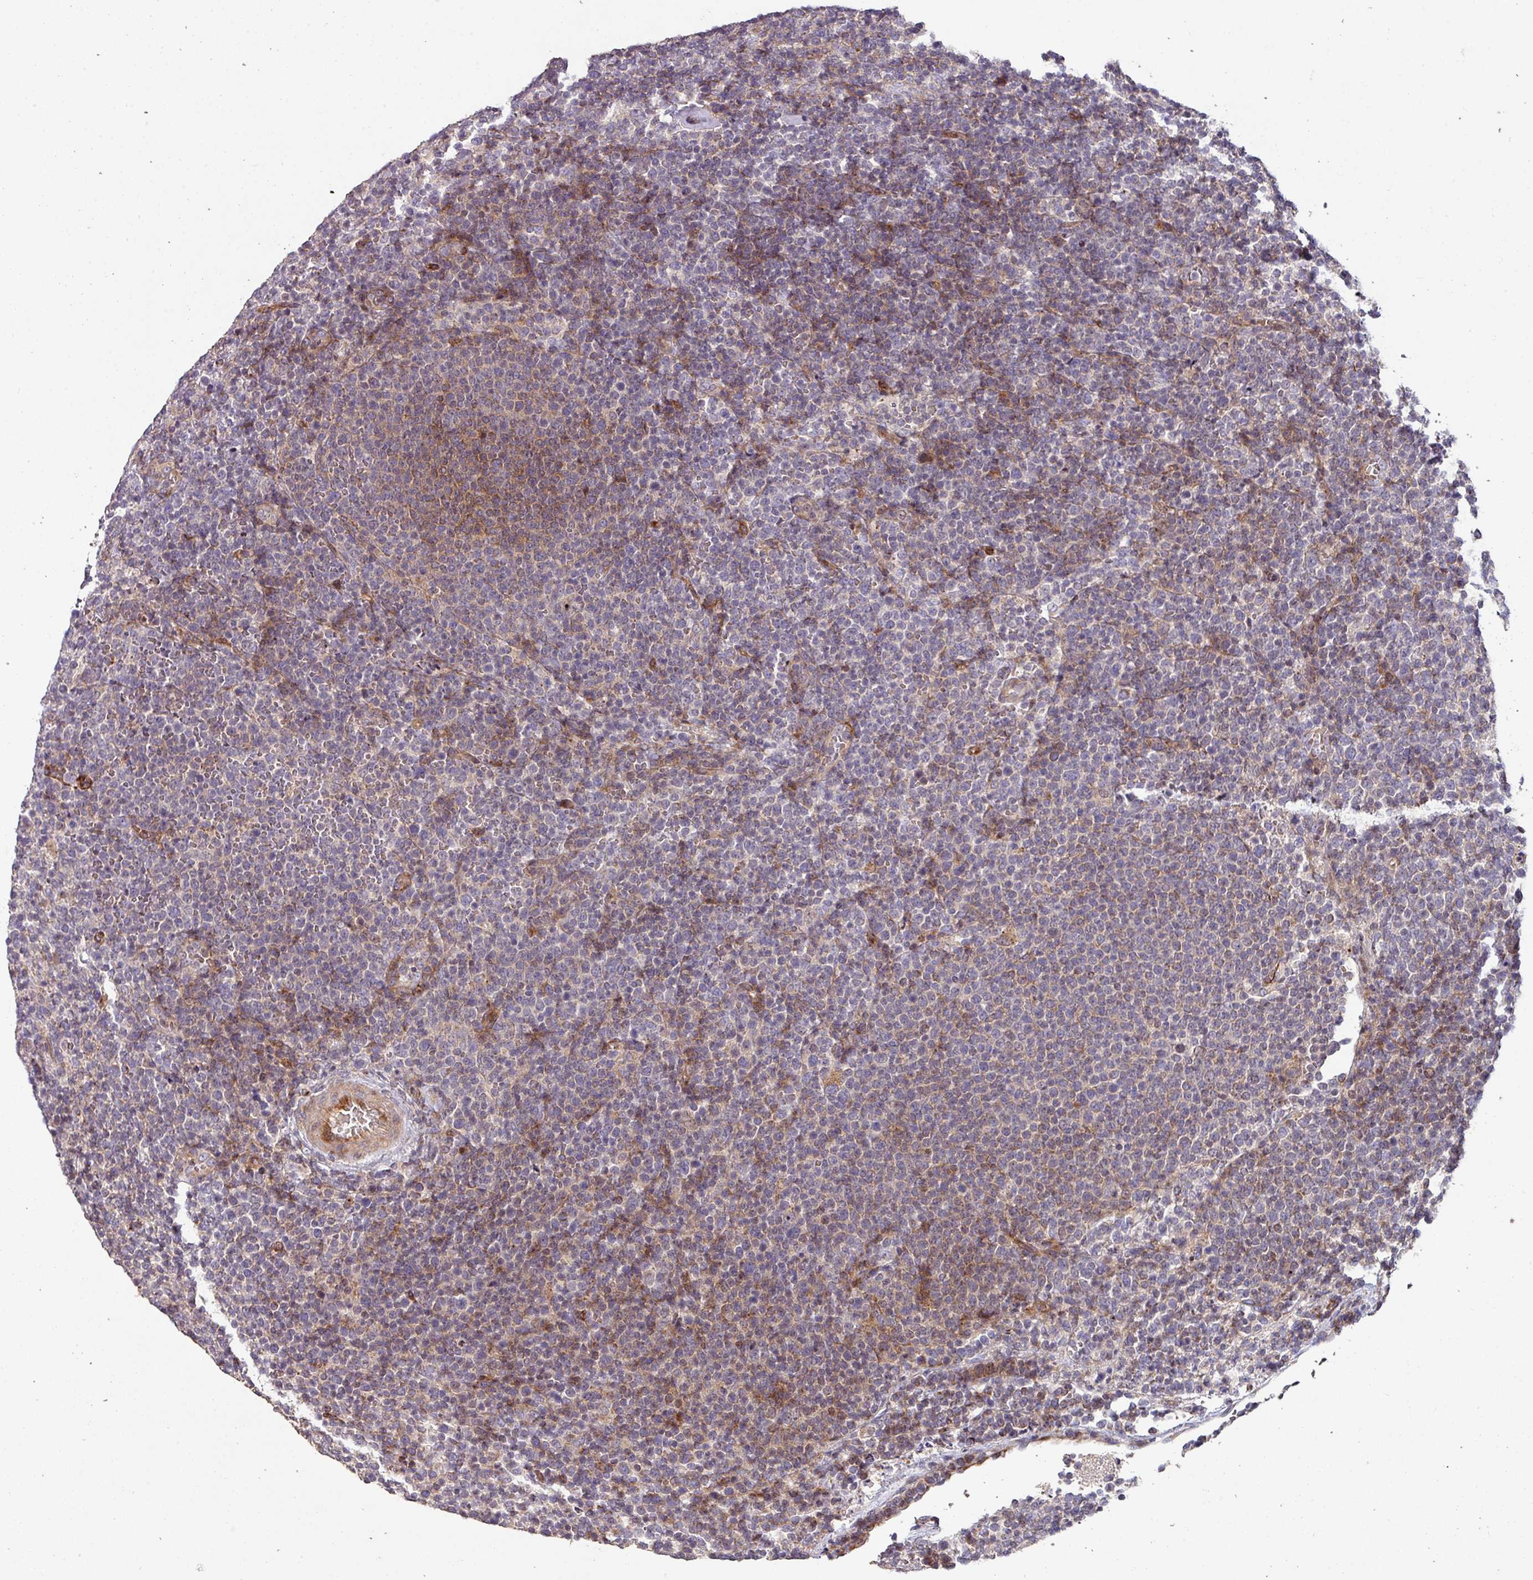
{"staining": {"intensity": "moderate", "quantity": "25%-75%", "location": "cytoplasmic/membranous"}, "tissue": "lymphoma", "cell_type": "Tumor cells", "image_type": "cancer", "snomed": [{"axis": "morphology", "description": "Malignant lymphoma, non-Hodgkin's type, High grade"}, {"axis": "topography", "description": "Lymph node"}], "caption": "Immunohistochemical staining of lymphoma demonstrates medium levels of moderate cytoplasmic/membranous positivity in approximately 25%-75% of tumor cells.", "gene": "RPL23A", "patient": {"sex": "male", "age": 61}}